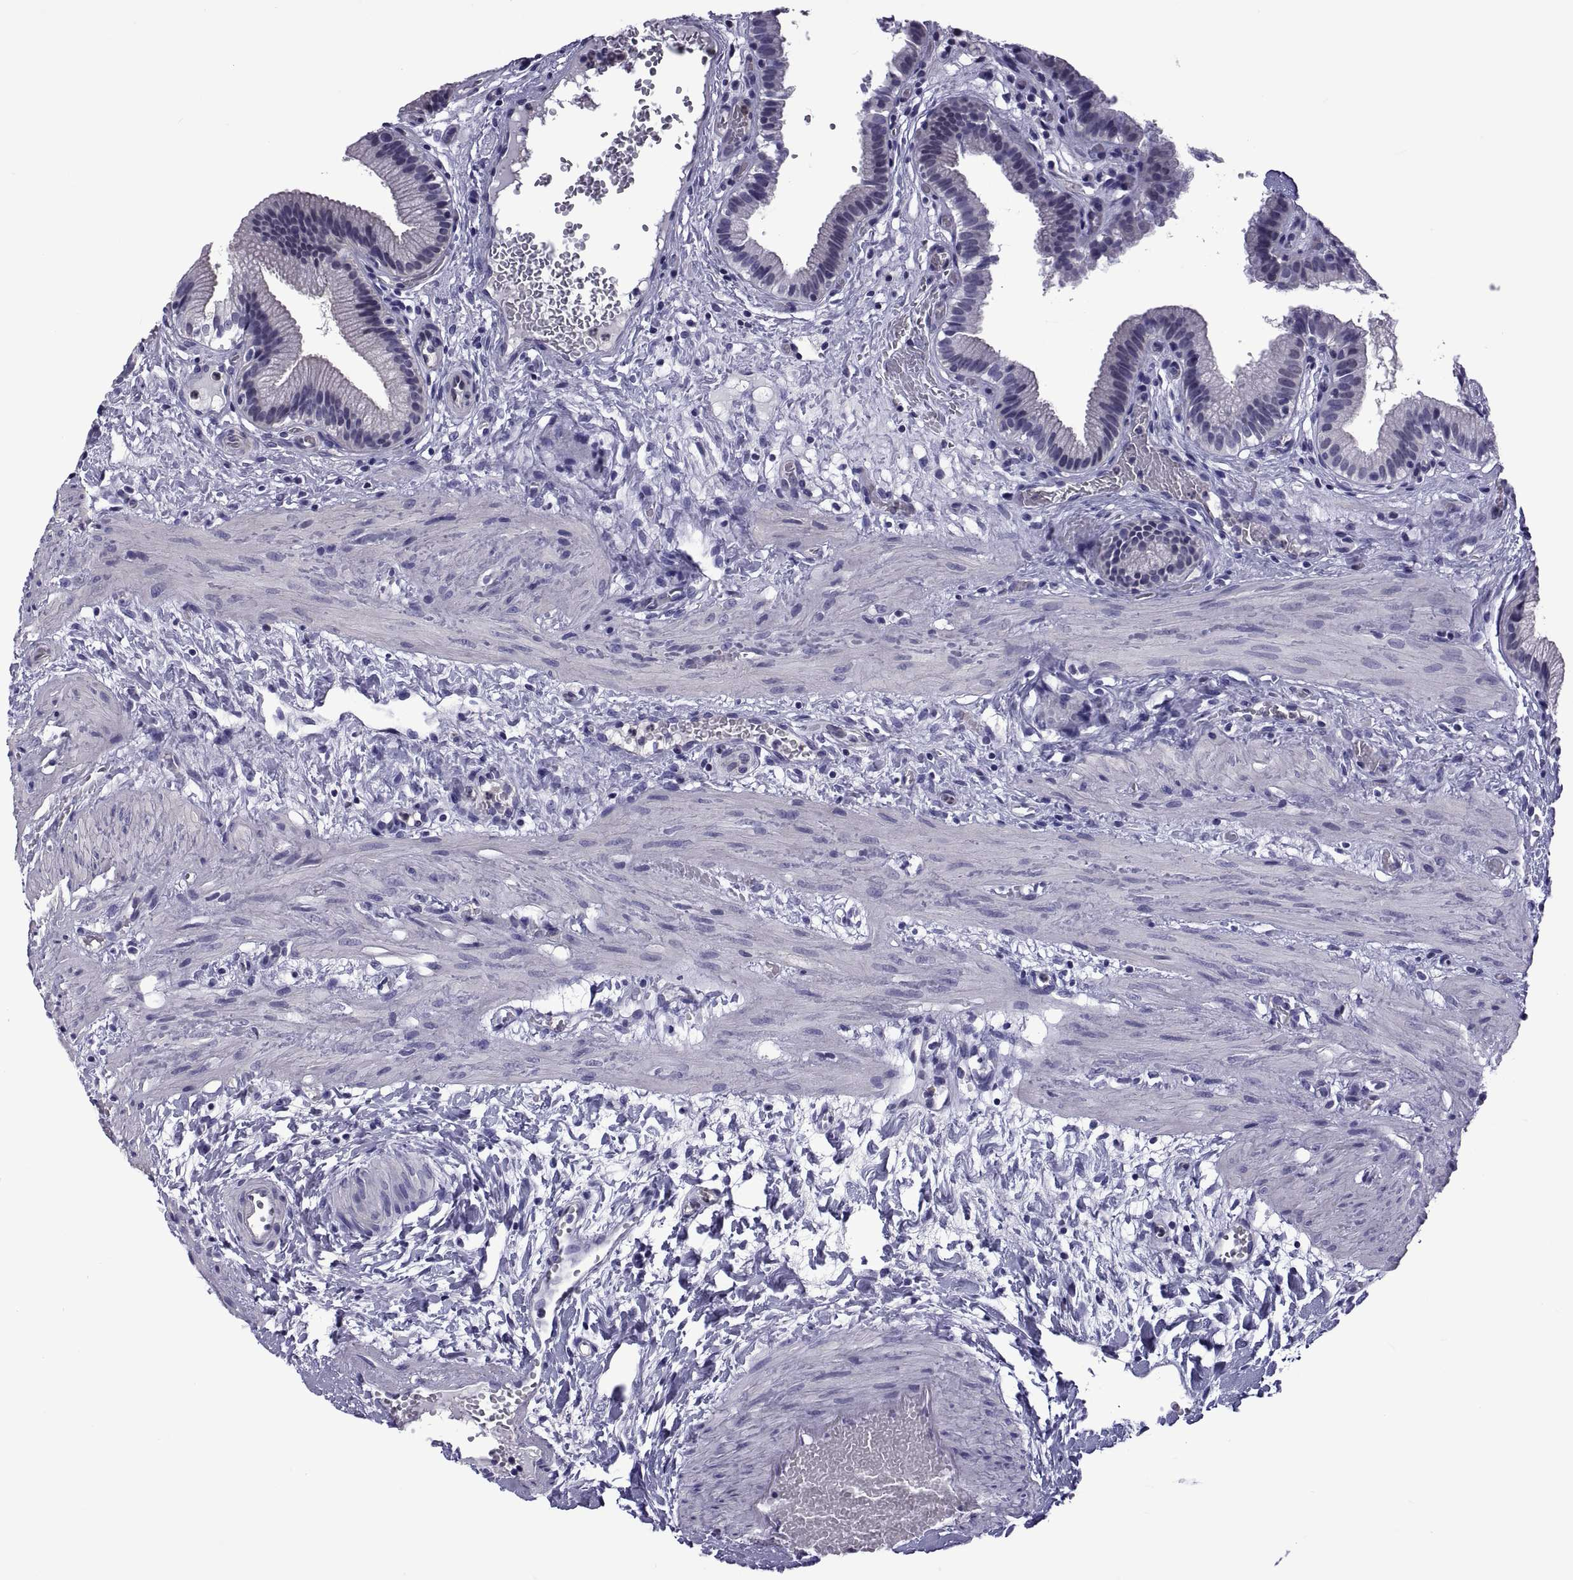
{"staining": {"intensity": "negative", "quantity": "none", "location": "none"}, "tissue": "gallbladder", "cell_type": "Glandular cells", "image_type": "normal", "snomed": [{"axis": "morphology", "description": "Normal tissue, NOS"}, {"axis": "topography", "description": "Gallbladder"}], "caption": "Image shows no protein staining in glandular cells of unremarkable gallbladder. (Stains: DAB IHC with hematoxylin counter stain, Microscopy: brightfield microscopy at high magnification).", "gene": "LCN9", "patient": {"sex": "female", "age": 24}}